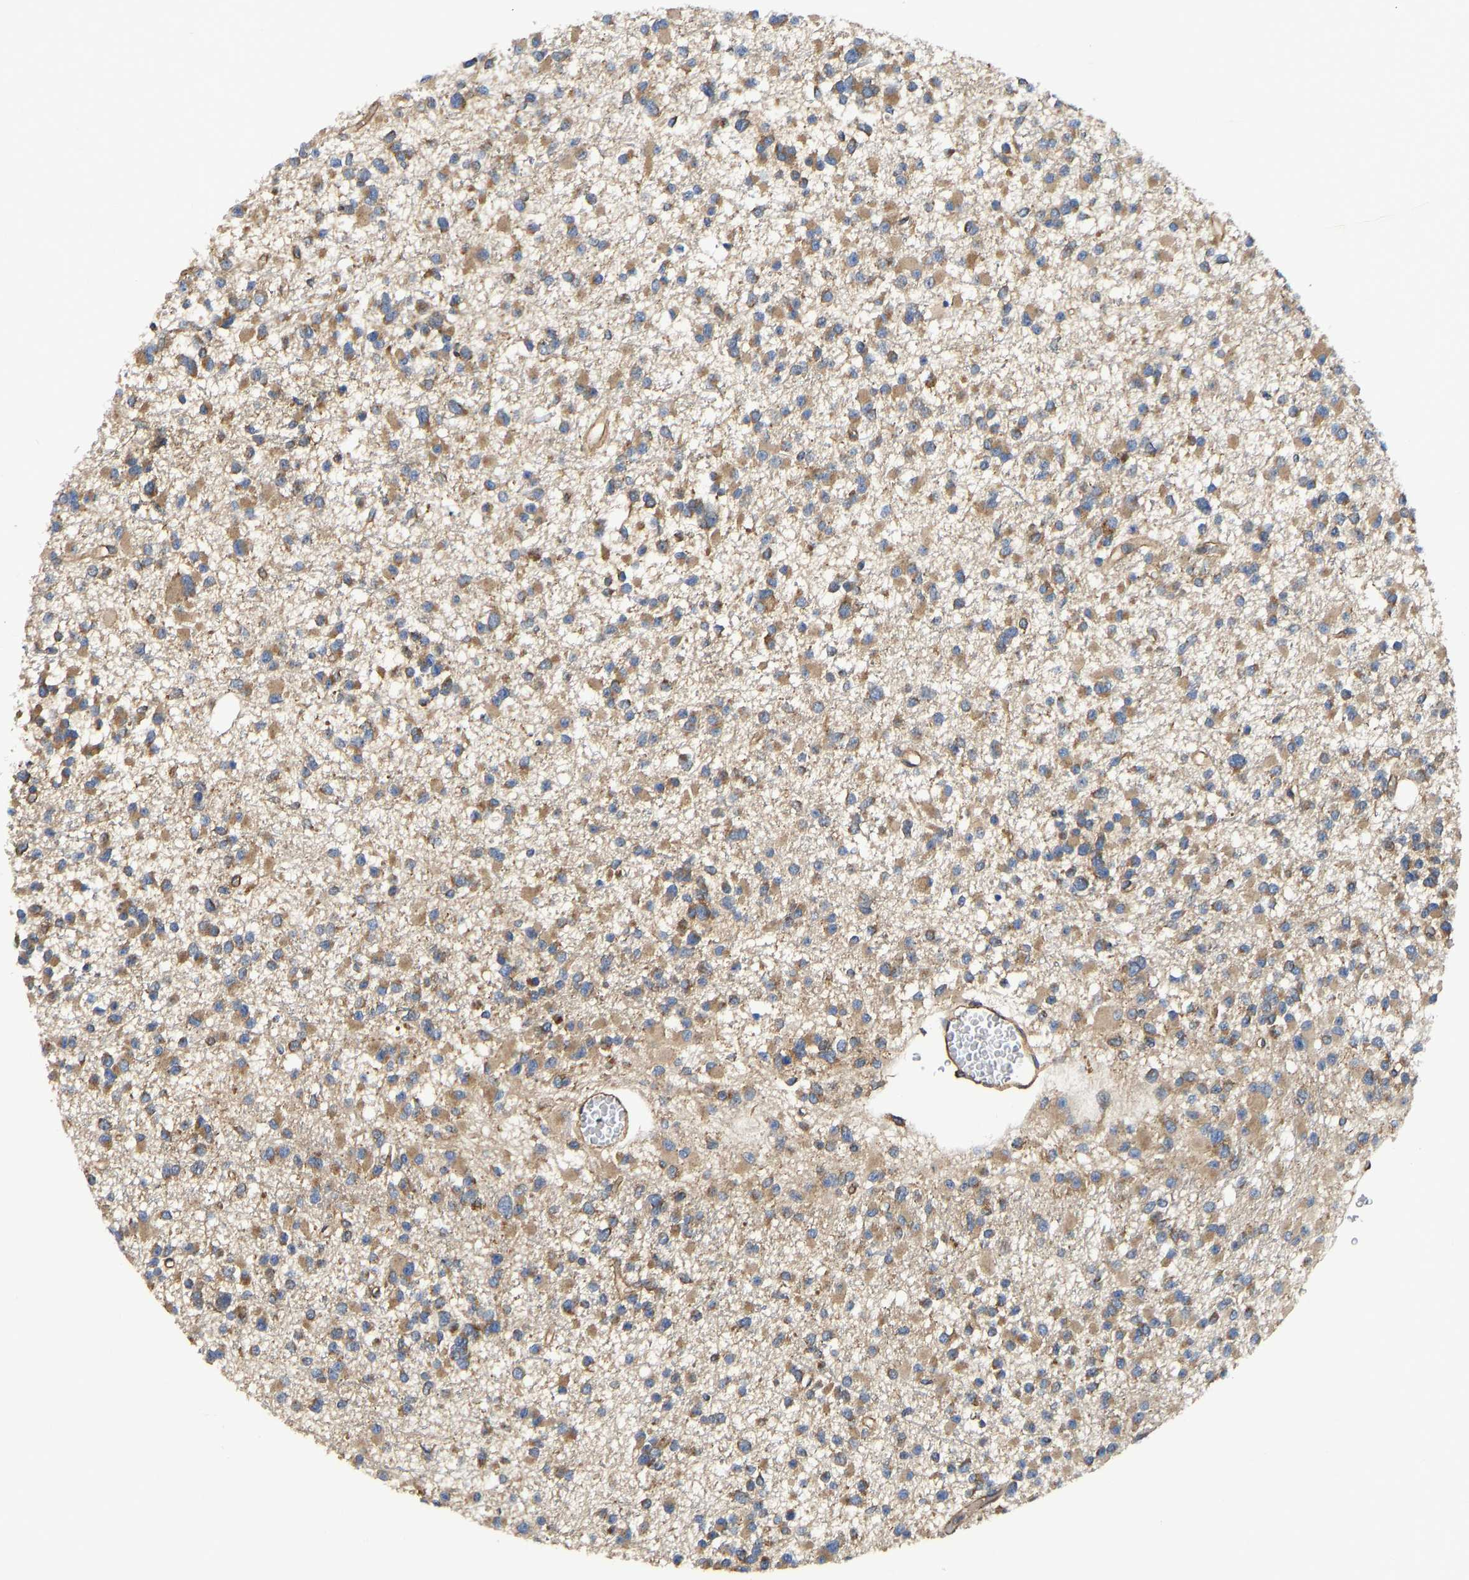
{"staining": {"intensity": "moderate", "quantity": ">75%", "location": "cytoplasmic/membranous"}, "tissue": "glioma", "cell_type": "Tumor cells", "image_type": "cancer", "snomed": [{"axis": "morphology", "description": "Glioma, malignant, Low grade"}, {"axis": "topography", "description": "Brain"}], "caption": "Protein analysis of glioma tissue reveals moderate cytoplasmic/membranous staining in approximately >75% of tumor cells.", "gene": "FLNB", "patient": {"sex": "female", "age": 22}}